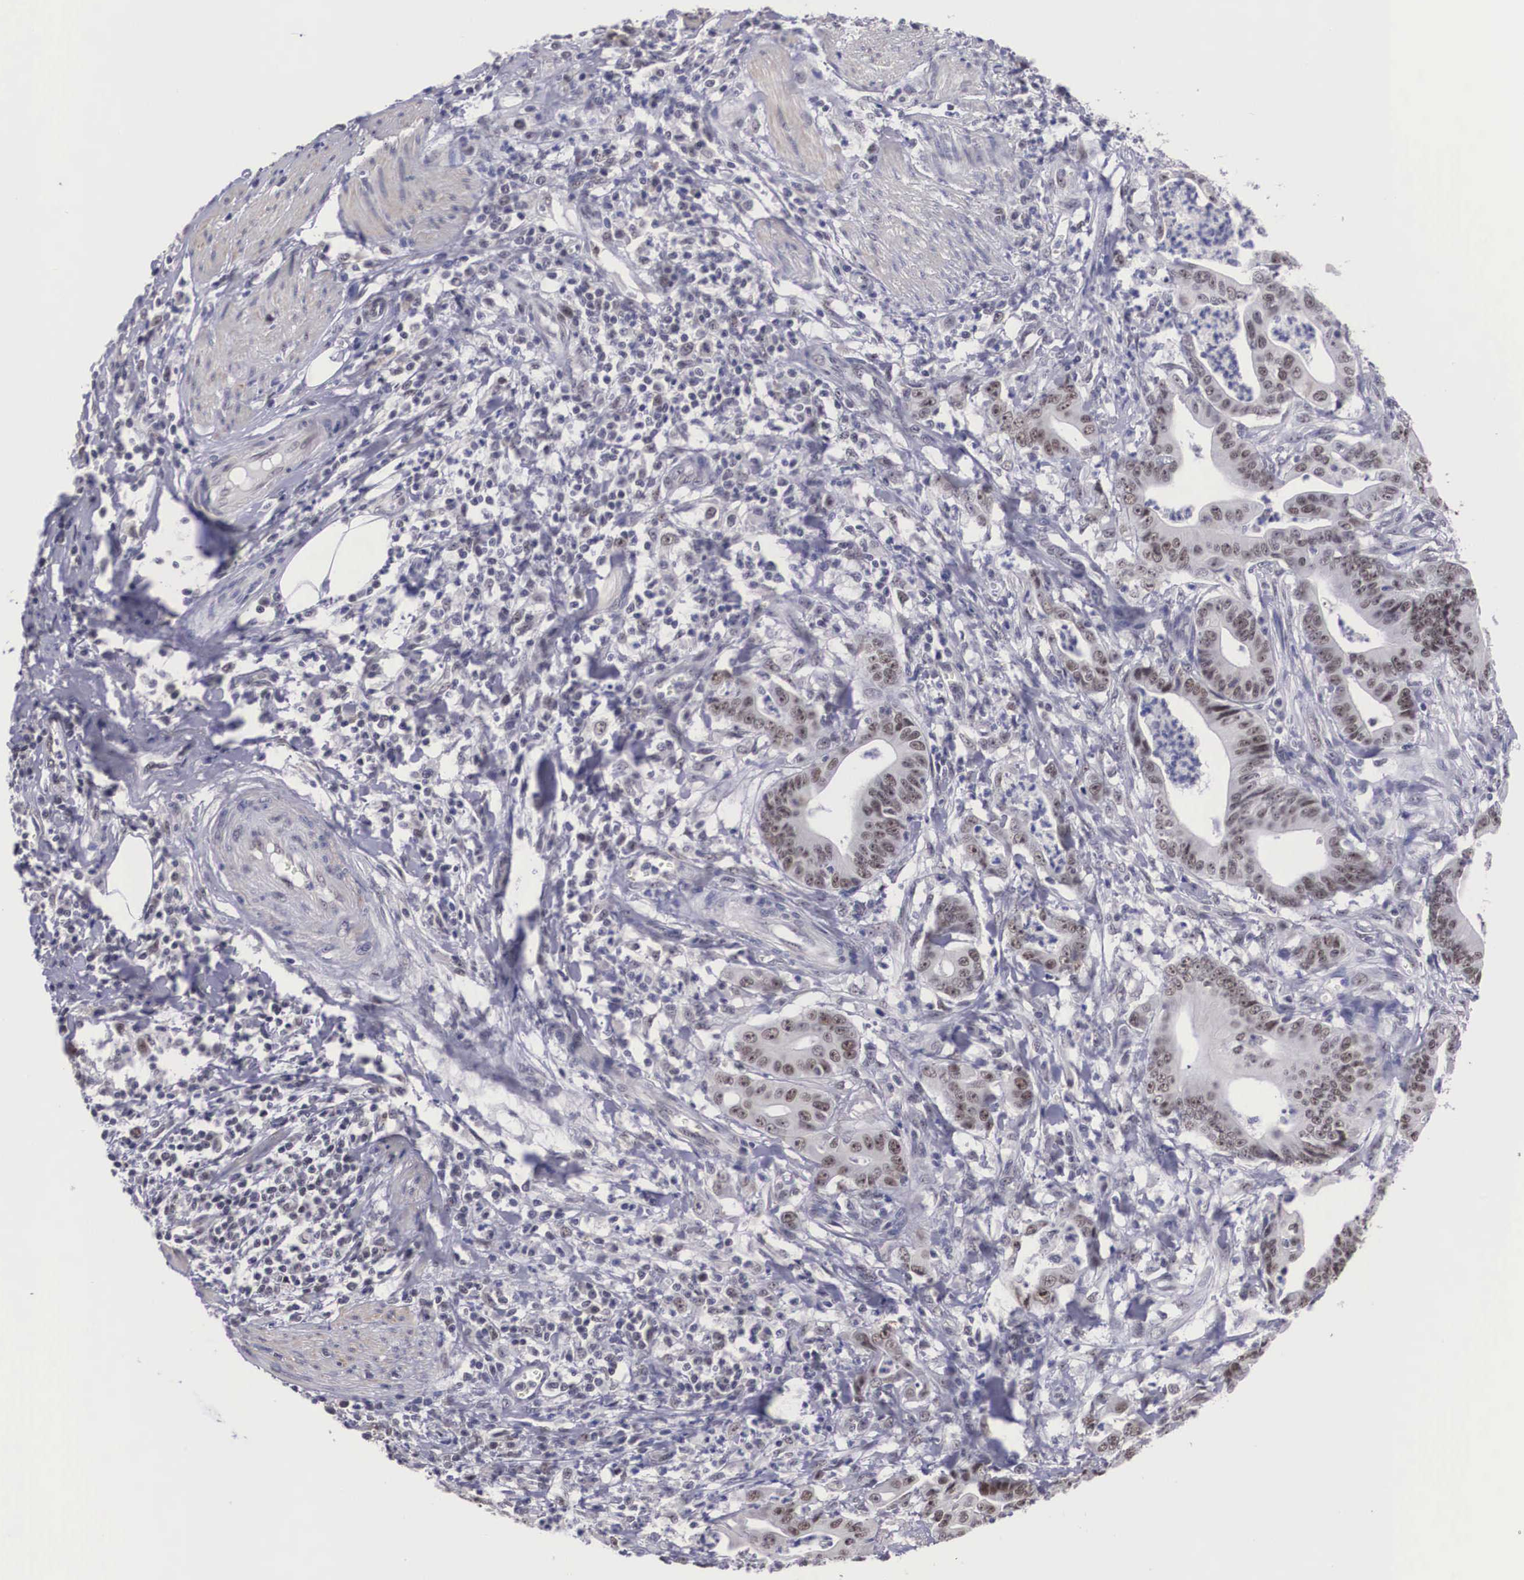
{"staining": {"intensity": "weak", "quantity": "25%-75%", "location": "nuclear"}, "tissue": "stomach cancer", "cell_type": "Tumor cells", "image_type": "cancer", "snomed": [{"axis": "morphology", "description": "Adenocarcinoma, NOS"}, {"axis": "topography", "description": "Stomach, lower"}], "caption": "A high-resolution micrograph shows immunohistochemistry (IHC) staining of stomach cancer (adenocarcinoma), which displays weak nuclear staining in about 25%-75% of tumor cells. (brown staining indicates protein expression, while blue staining denotes nuclei).", "gene": "ZNF275", "patient": {"sex": "female", "age": 86}}